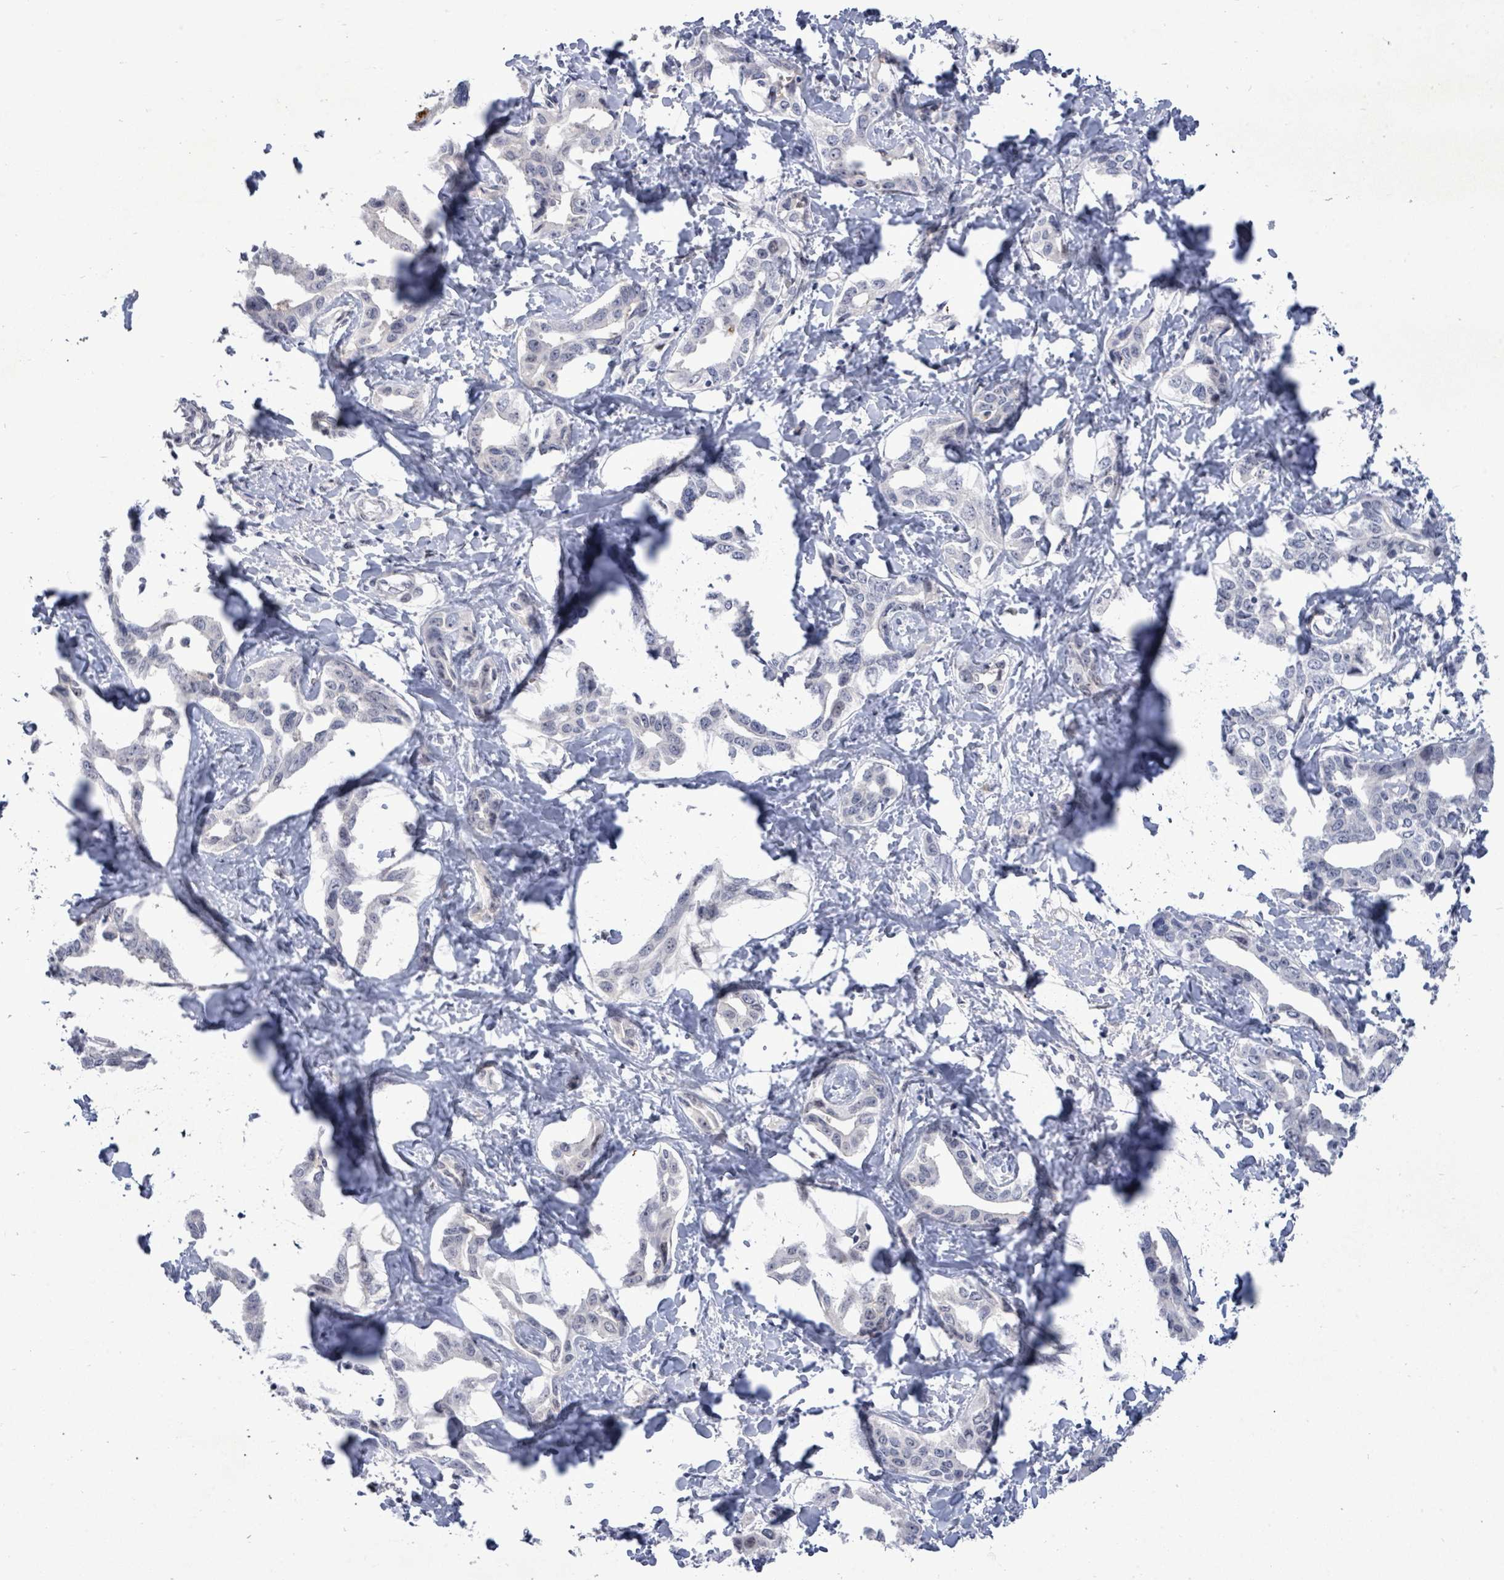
{"staining": {"intensity": "negative", "quantity": "none", "location": "none"}, "tissue": "liver cancer", "cell_type": "Tumor cells", "image_type": "cancer", "snomed": [{"axis": "morphology", "description": "Cholangiocarcinoma"}, {"axis": "topography", "description": "Liver"}], "caption": "There is no significant staining in tumor cells of liver cancer (cholangiocarcinoma).", "gene": "CT45A5", "patient": {"sex": "male", "age": 59}}